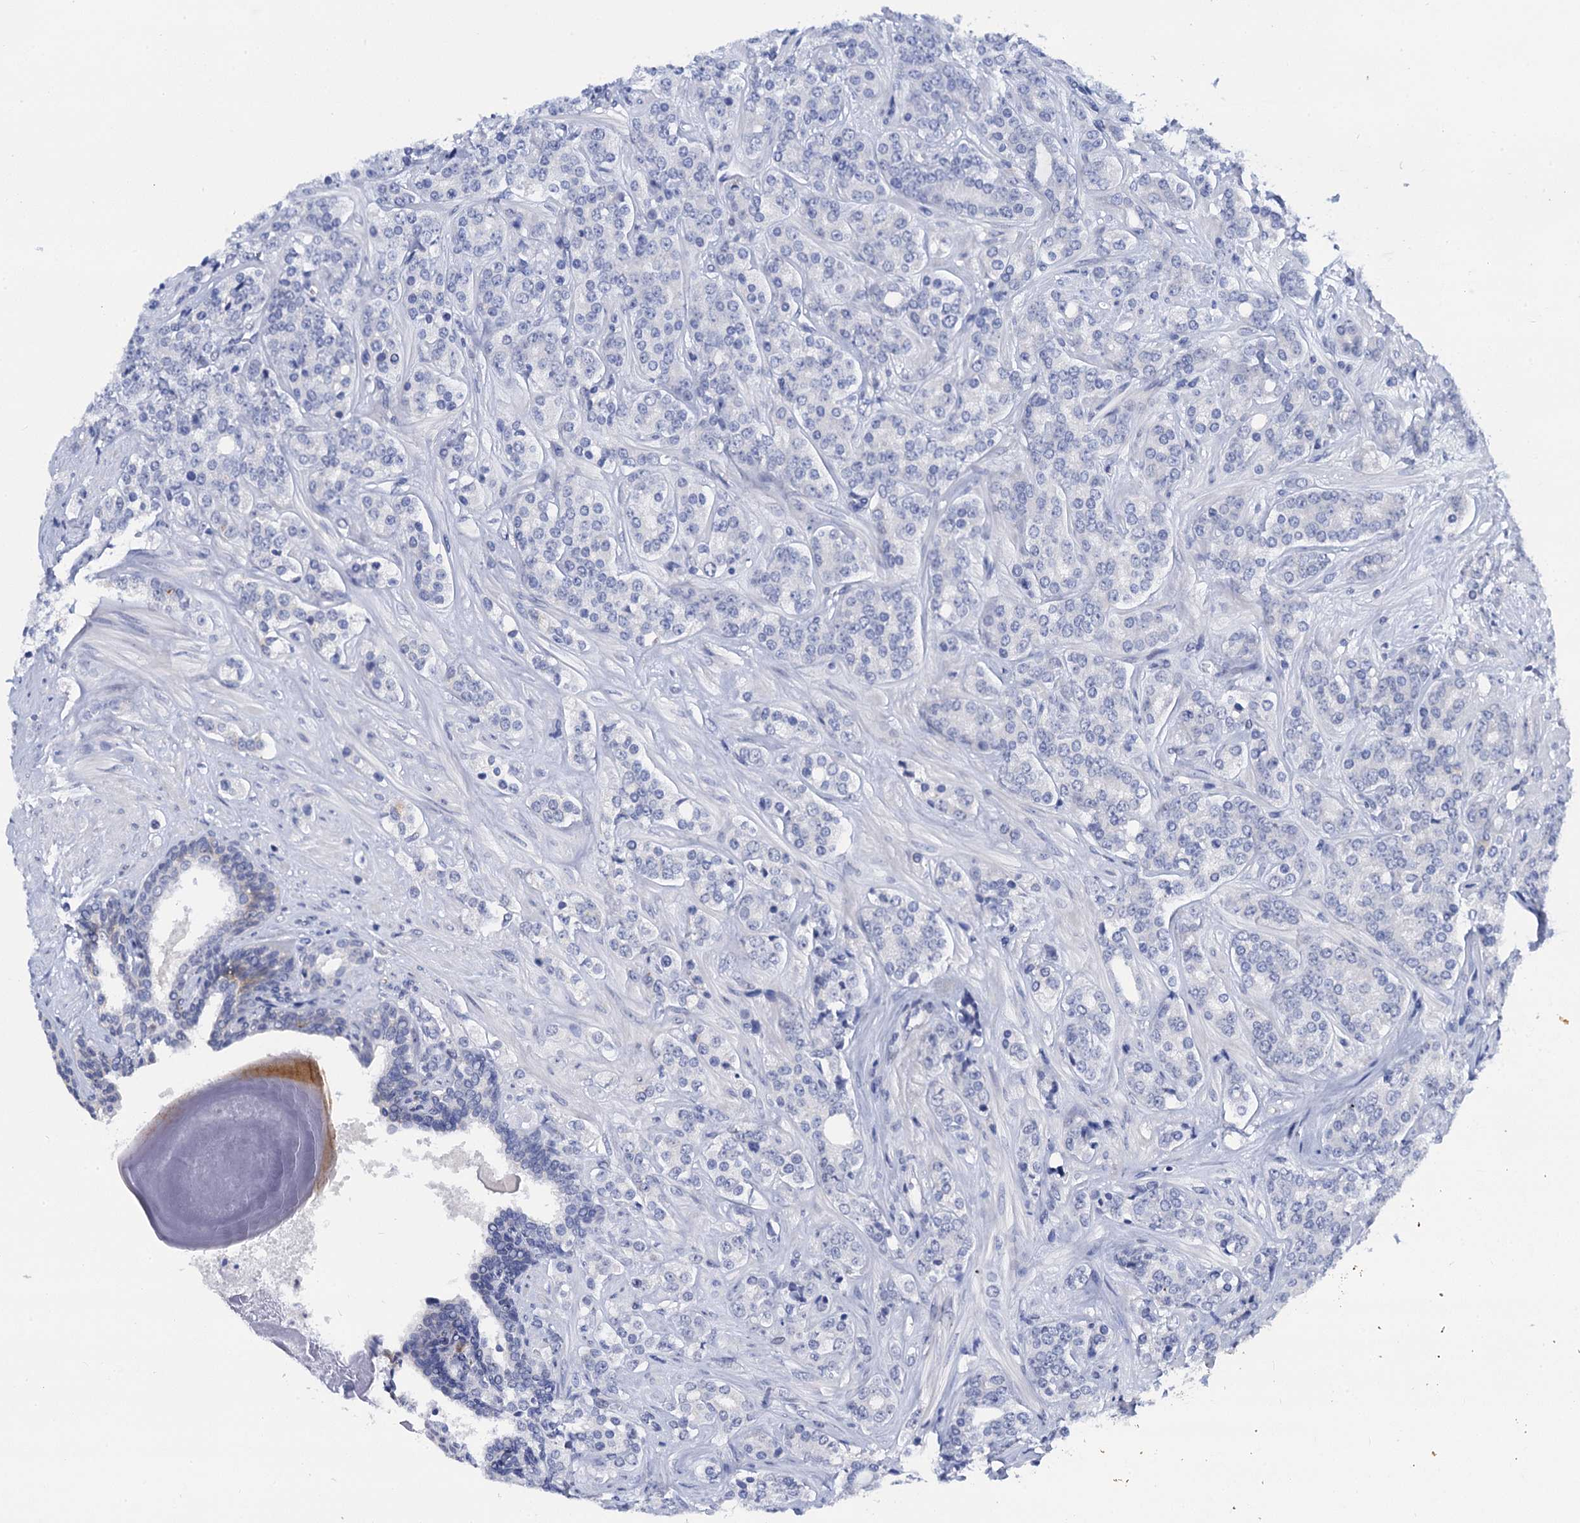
{"staining": {"intensity": "negative", "quantity": "none", "location": "none"}, "tissue": "prostate cancer", "cell_type": "Tumor cells", "image_type": "cancer", "snomed": [{"axis": "morphology", "description": "Adenocarcinoma, High grade"}, {"axis": "topography", "description": "Prostate"}], "caption": "IHC of human prostate cancer (high-grade adenocarcinoma) shows no positivity in tumor cells.", "gene": "LYPD3", "patient": {"sex": "male", "age": 62}}